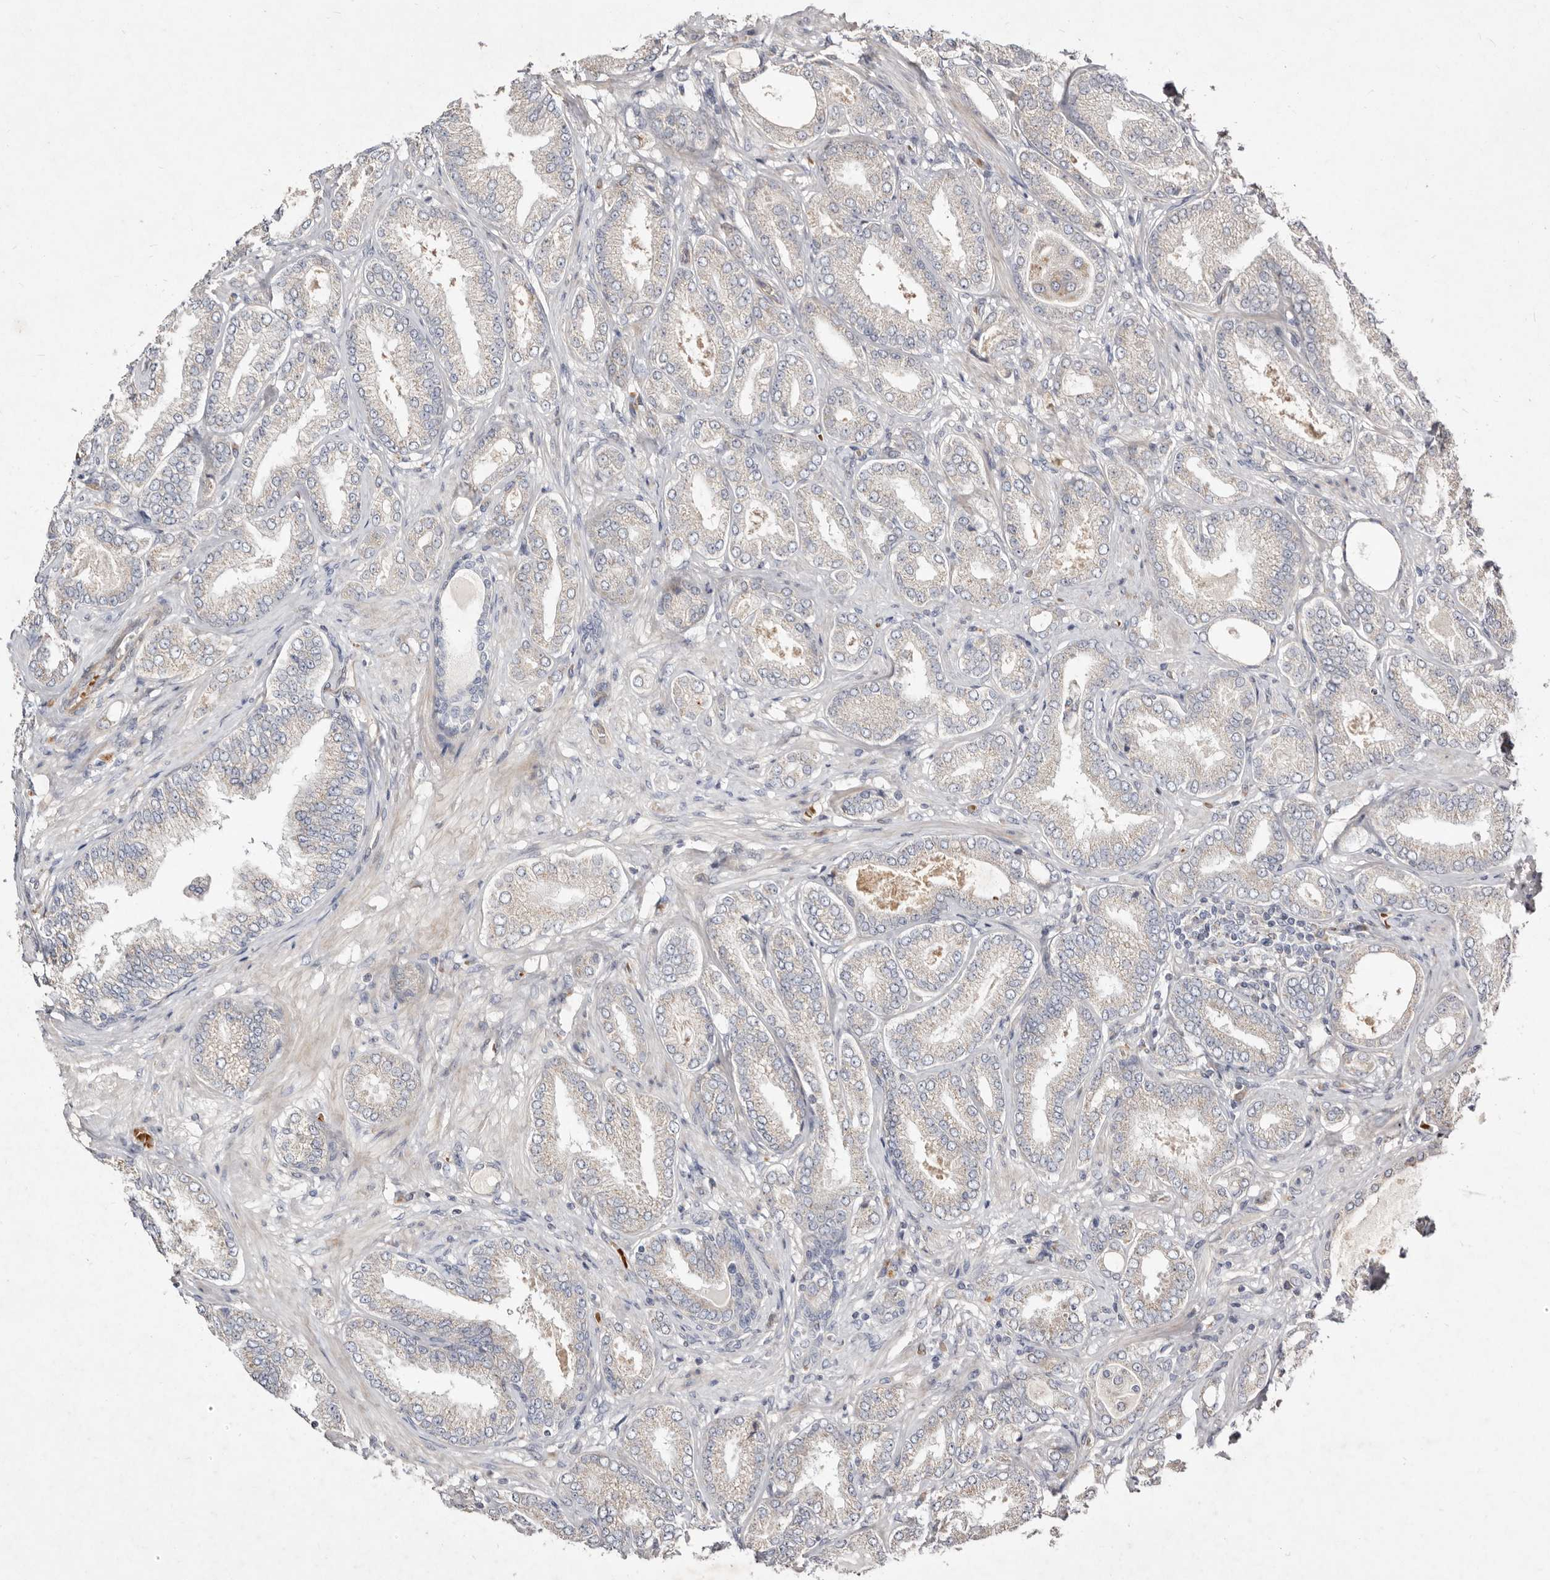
{"staining": {"intensity": "negative", "quantity": "none", "location": "none"}, "tissue": "prostate cancer", "cell_type": "Tumor cells", "image_type": "cancer", "snomed": [{"axis": "morphology", "description": "Adenocarcinoma, Low grade"}, {"axis": "topography", "description": "Prostate"}], "caption": "Tumor cells show no significant positivity in prostate low-grade adenocarcinoma.", "gene": "SLC25A20", "patient": {"sex": "male", "age": 63}}